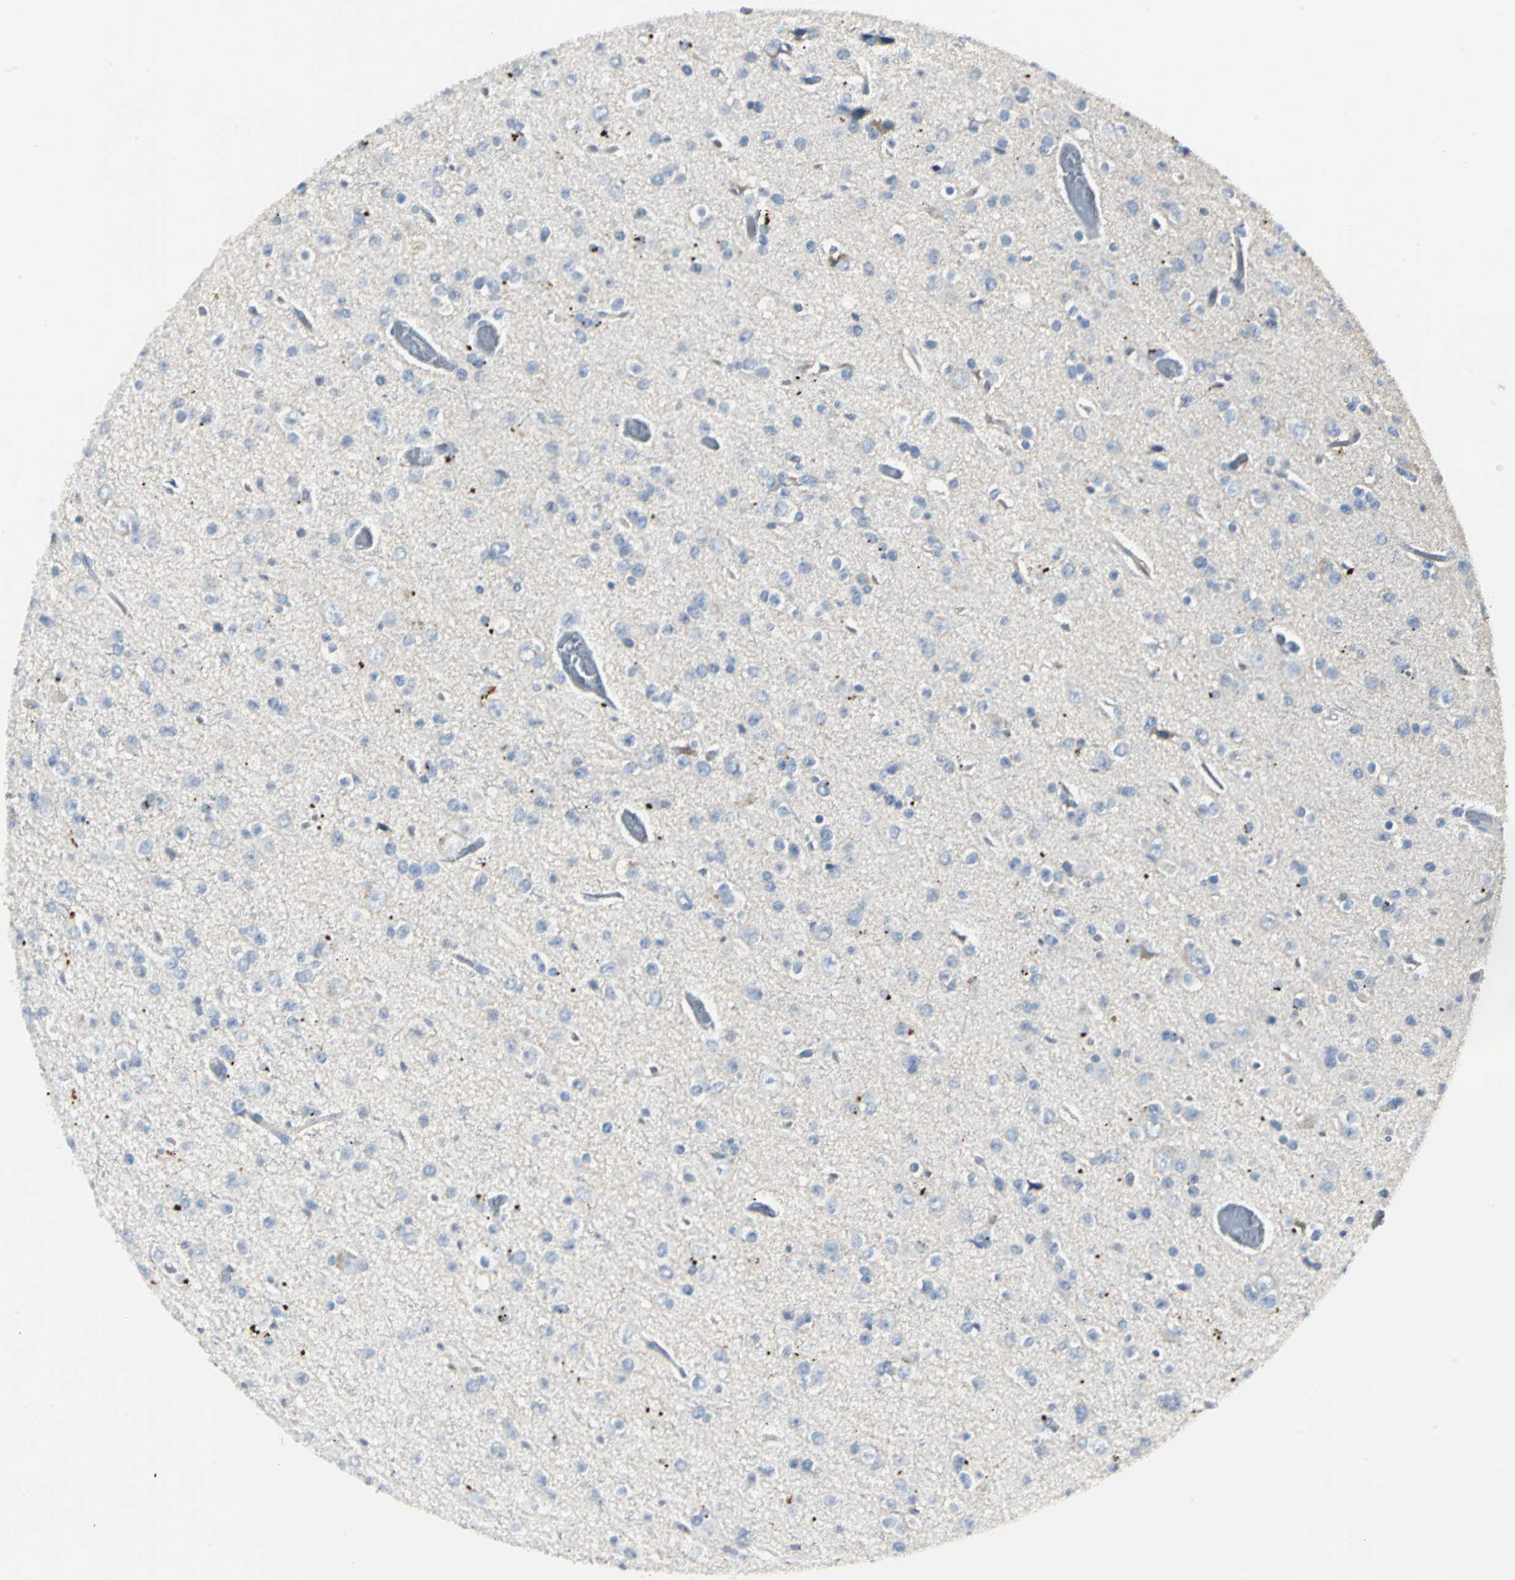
{"staining": {"intensity": "negative", "quantity": "none", "location": "none"}, "tissue": "glioma", "cell_type": "Tumor cells", "image_type": "cancer", "snomed": [{"axis": "morphology", "description": "Glioma, malignant, Low grade"}, {"axis": "topography", "description": "Brain"}], "caption": "Immunohistochemical staining of human malignant glioma (low-grade) demonstrates no significant expression in tumor cells.", "gene": "RIPOR1", "patient": {"sex": "male", "age": 42}}